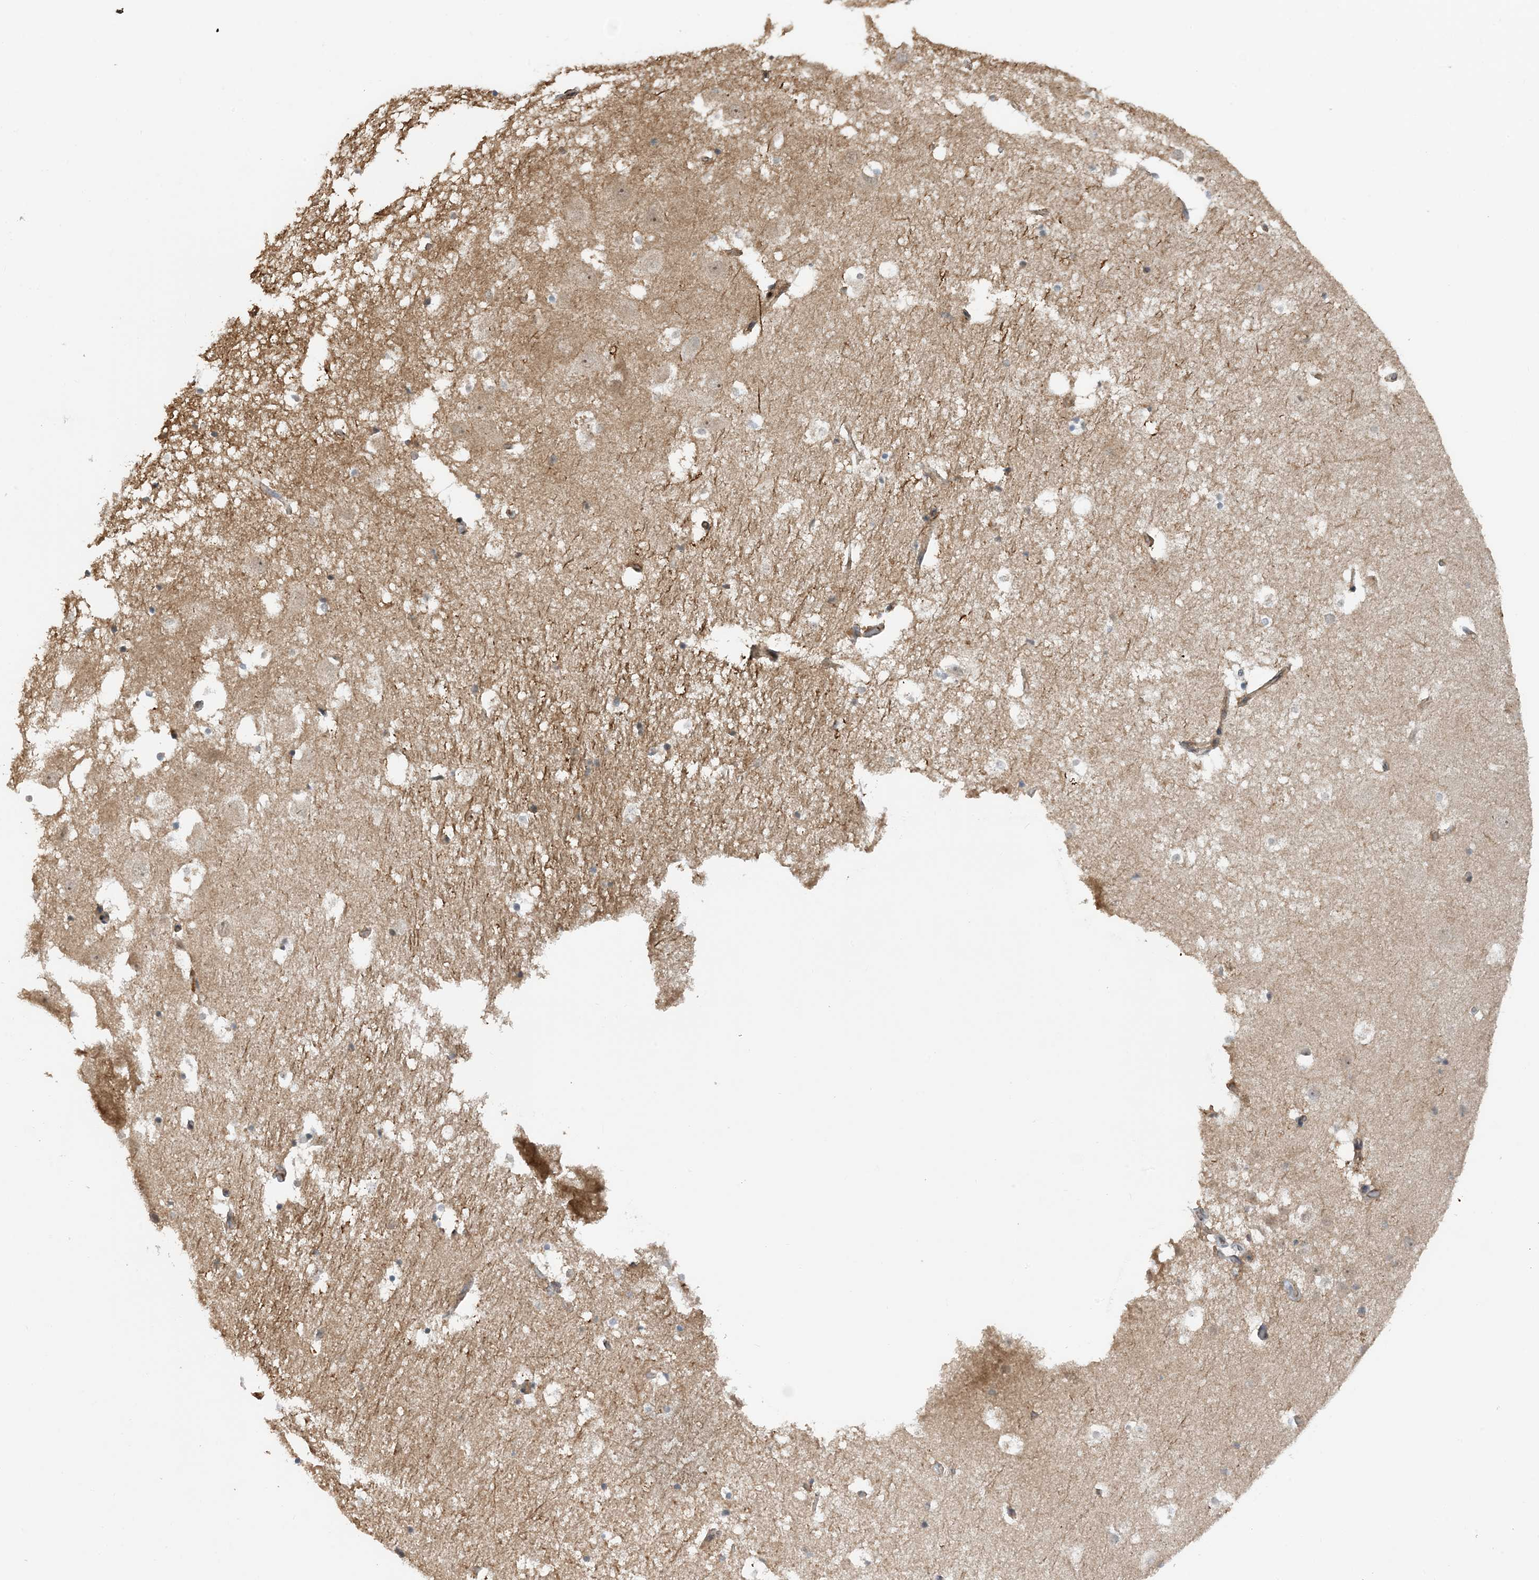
{"staining": {"intensity": "negative", "quantity": "none", "location": "none"}, "tissue": "hippocampus", "cell_type": "Glial cells", "image_type": "normal", "snomed": [{"axis": "morphology", "description": "Normal tissue, NOS"}, {"axis": "topography", "description": "Hippocampus"}], "caption": "DAB (3,3'-diaminobenzidine) immunohistochemical staining of benign hippocampus displays no significant positivity in glial cells. (Brightfield microscopy of DAB (3,3'-diaminobenzidine) IHC at high magnification).", "gene": "HEMK1", "patient": {"sex": "female", "age": 52}}